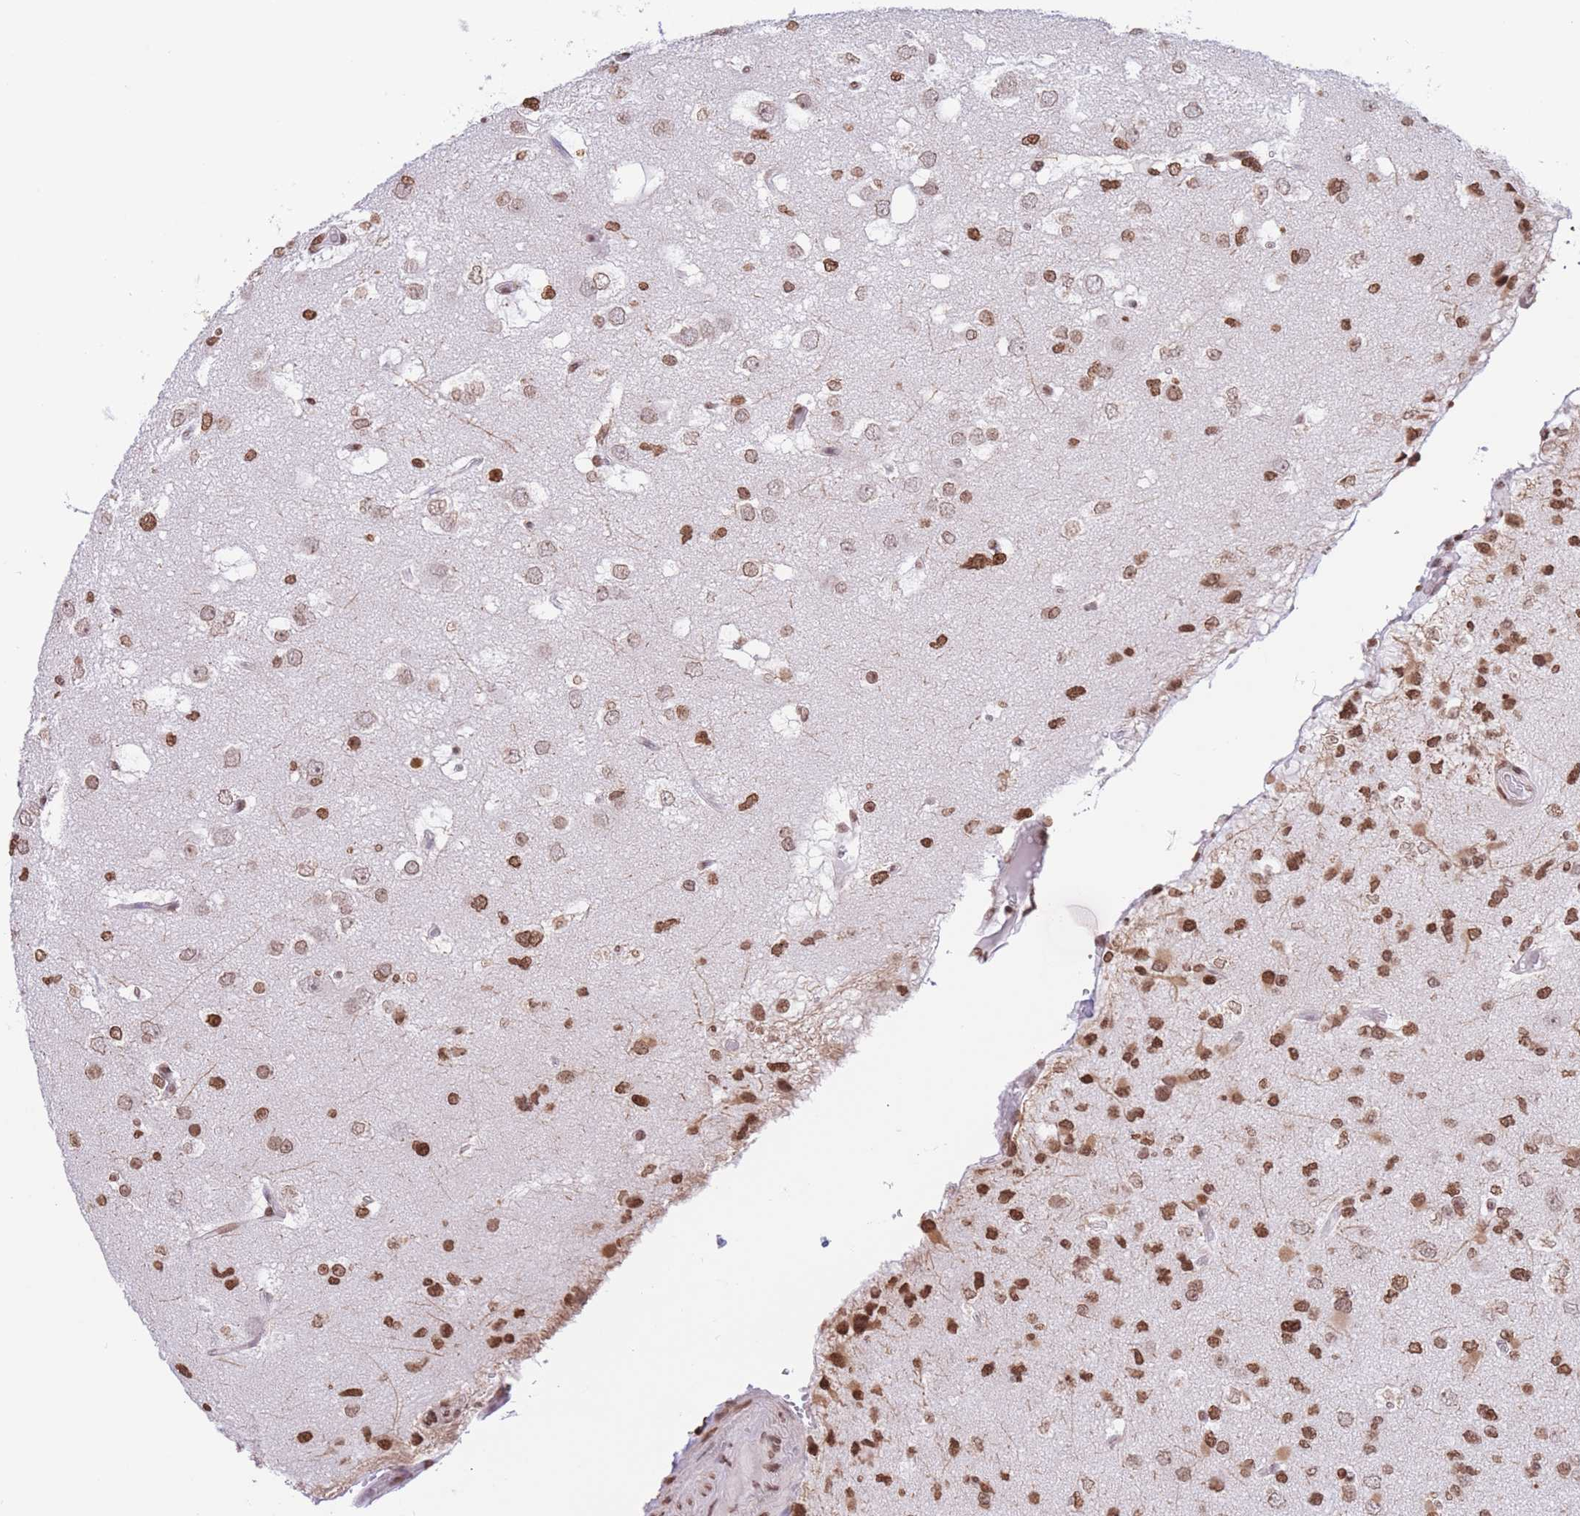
{"staining": {"intensity": "moderate", "quantity": ">75%", "location": "nuclear"}, "tissue": "glioma", "cell_type": "Tumor cells", "image_type": "cancer", "snomed": [{"axis": "morphology", "description": "Glioma, malignant, High grade"}, {"axis": "topography", "description": "Brain"}], "caption": "Immunohistochemistry of human glioma demonstrates medium levels of moderate nuclear positivity in approximately >75% of tumor cells.", "gene": "H2BC11", "patient": {"sex": "male", "age": 53}}